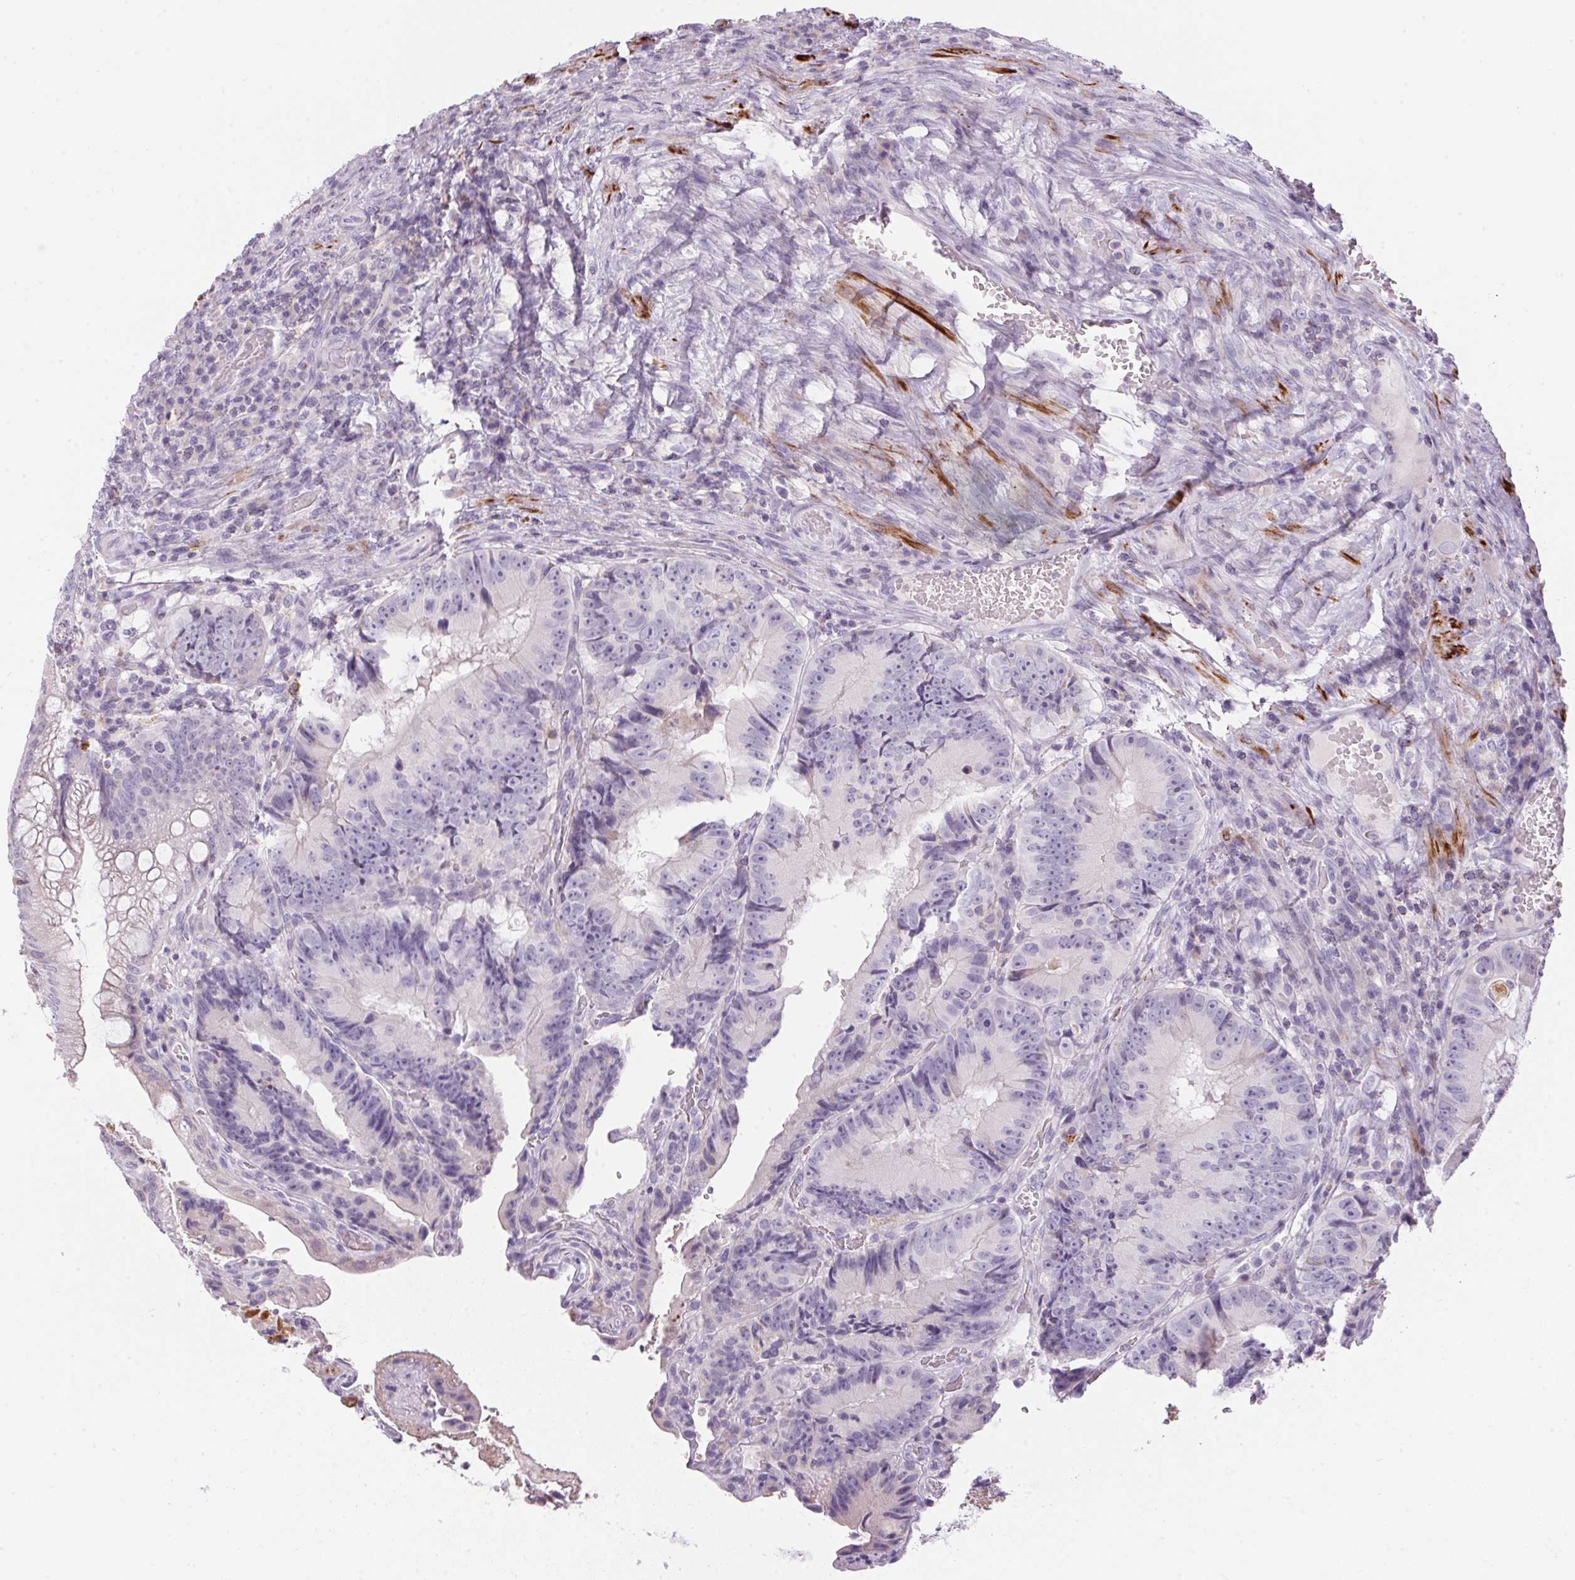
{"staining": {"intensity": "negative", "quantity": "none", "location": "none"}, "tissue": "colorectal cancer", "cell_type": "Tumor cells", "image_type": "cancer", "snomed": [{"axis": "morphology", "description": "Adenocarcinoma, NOS"}, {"axis": "topography", "description": "Colon"}], "caption": "Tumor cells are negative for protein expression in human colorectal cancer (adenocarcinoma).", "gene": "ECPAS", "patient": {"sex": "female", "age": 86}}